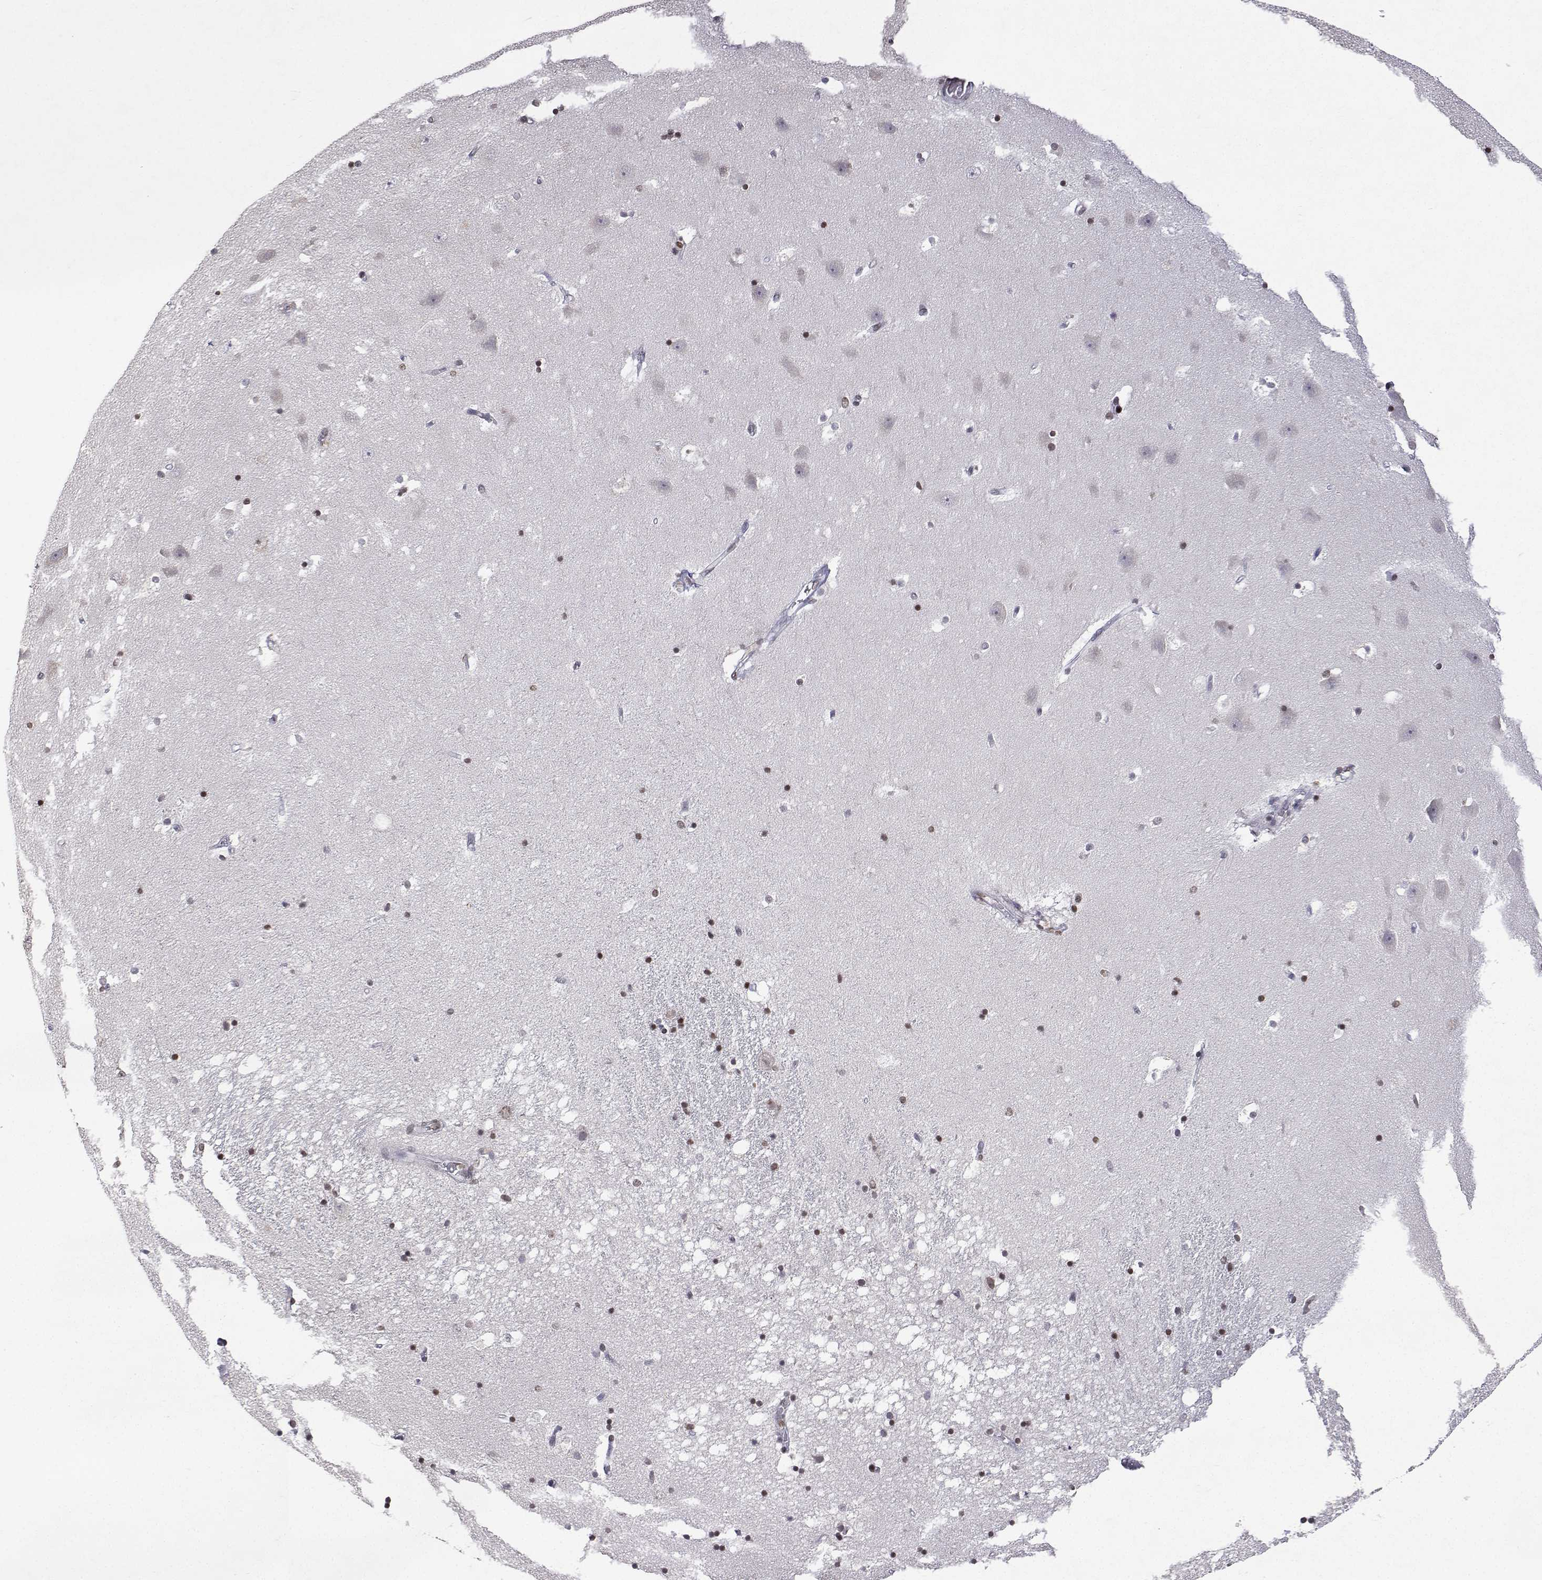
{"staining": {"intensity": "moderate", "quantity": "<25%", "location": "nuclear"}, "tissue": "hippocampus", "cell_type": "Glial cells", "image_type": "normal", "snomed": [{"axis": "morphology", "description": "Normal tissue, NOS"}, {"axis": "topography", "description": "Hippocampus"}], "caption": "Protein expression analysis of benign human hippocampus reveals moderate nuclear staining in approximately <25% of glial cells. (DAB IHC, brown staining for protein, blue staining for nuclei).", "gene": "XPC", "patient": {"sex": "male", "age": 58}}